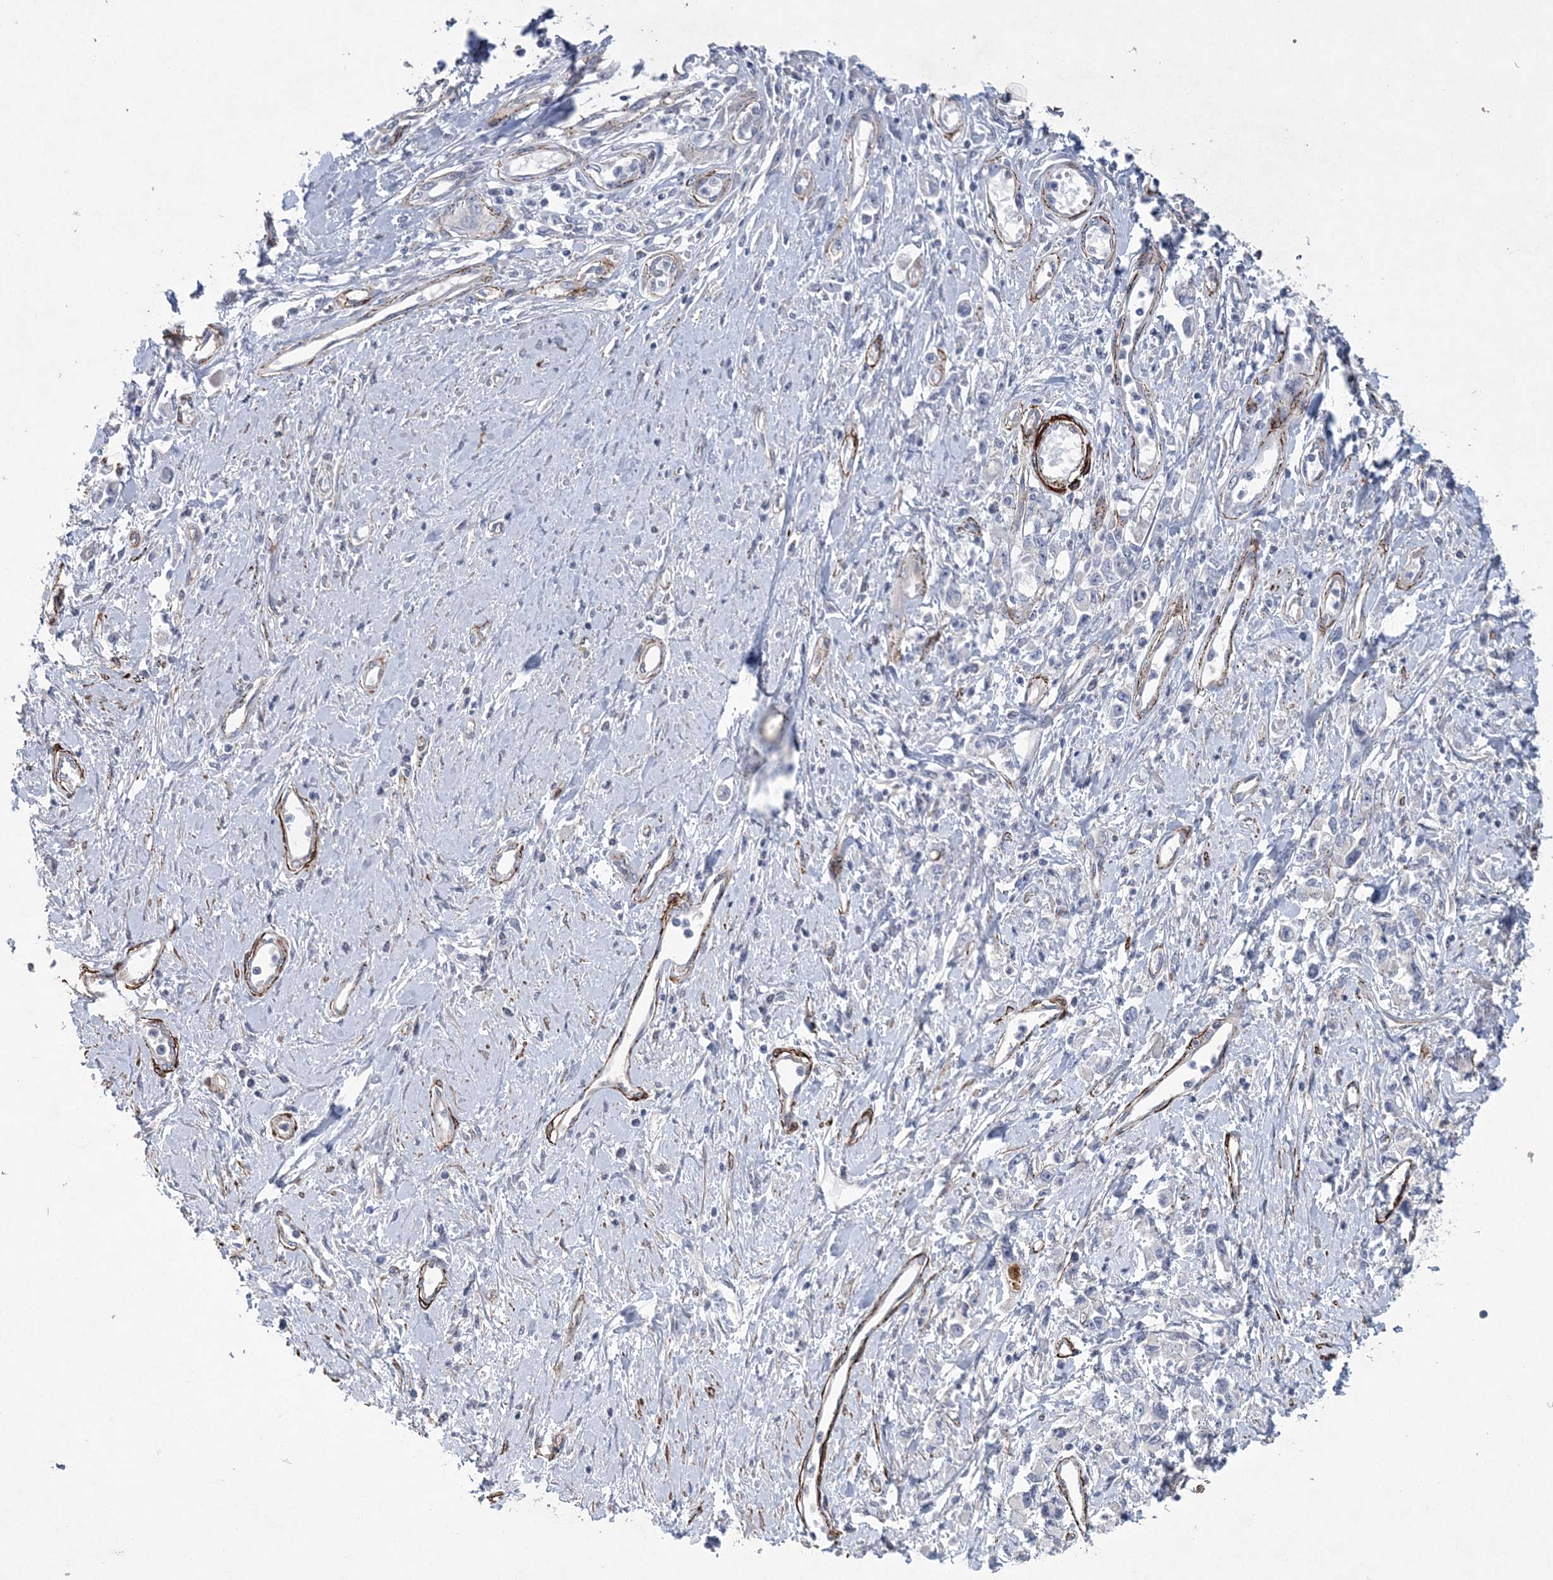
{"staining": {"intensity": "negative", "quantity": "none", "location": "none"}, "tissue": "stomach cancer", "cell_type": "Tumor cells", "image_type": "cancer", "snomed": [{"axis": "morphology", "description": "Adenocarcinoma, NOS"}, {"axis": "topography", "description": "Stomach"}], "caption": "Adenocarcinoma (stomach) was stained to show a protein in brown. There is no significant staining in tumor cells.", "gene": "ARSJ", "patient": {"sex": "female", "age": 76}}